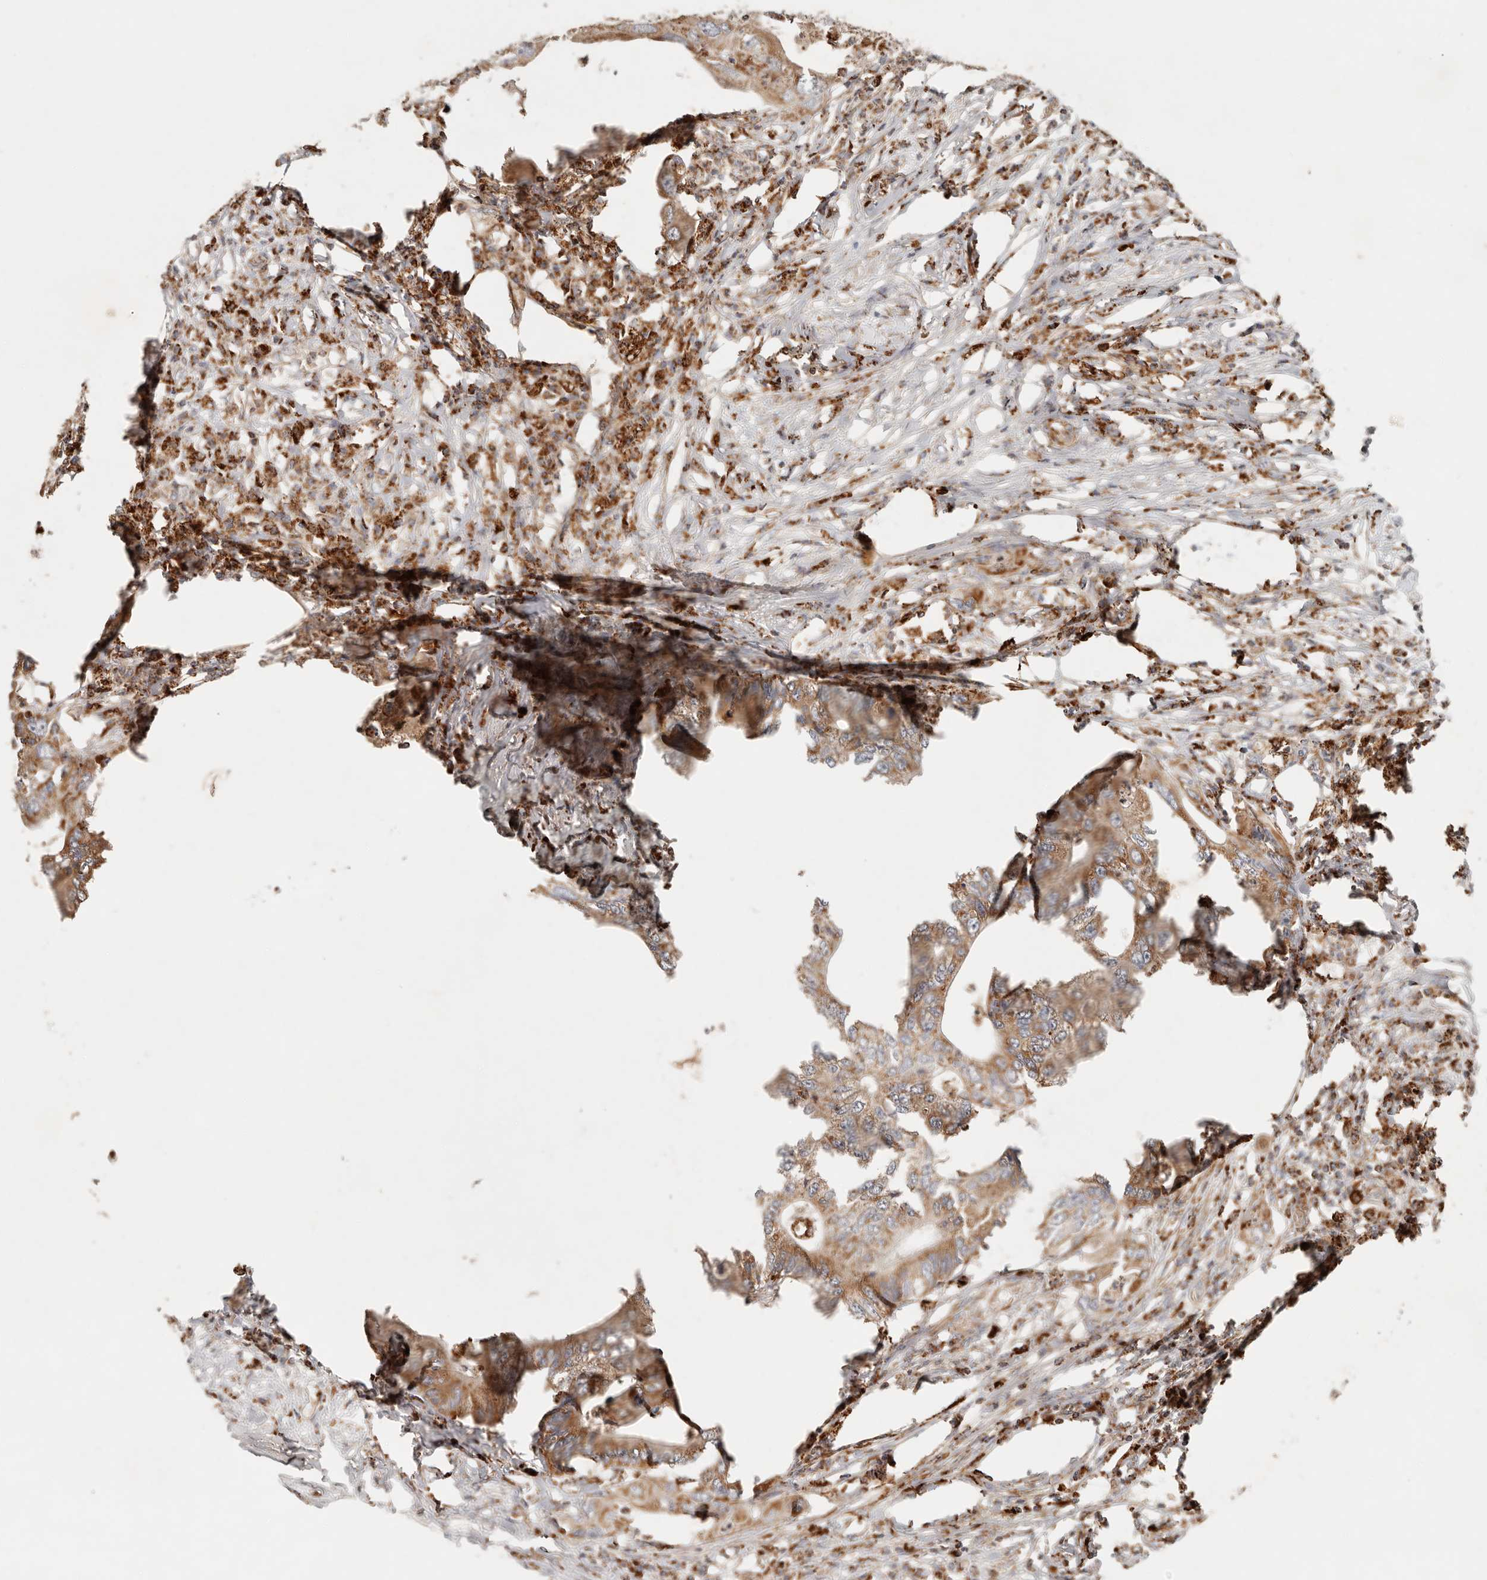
{"staining": {"intensity": "moderate", "quantity": ">75%", "location": "cytoplasmic/membranous"}, "tissue": "colorectal cancer", "cell_type": "Tumor cells", "image_type": "cancer", "snomed": [{"axis": "morphology", "description": "Adenocarcinoma, NOS"}, {"axis": "topography", "description": "Colon"}], "caption": "Adenocarcinoma (colorectal) stained with IHC displays moderate cytoplasmic/membranous positivity in about >75% of tumor cells.", "gene": "ARHGEF10L", "patient": {"sex": "male", "age": 71}}